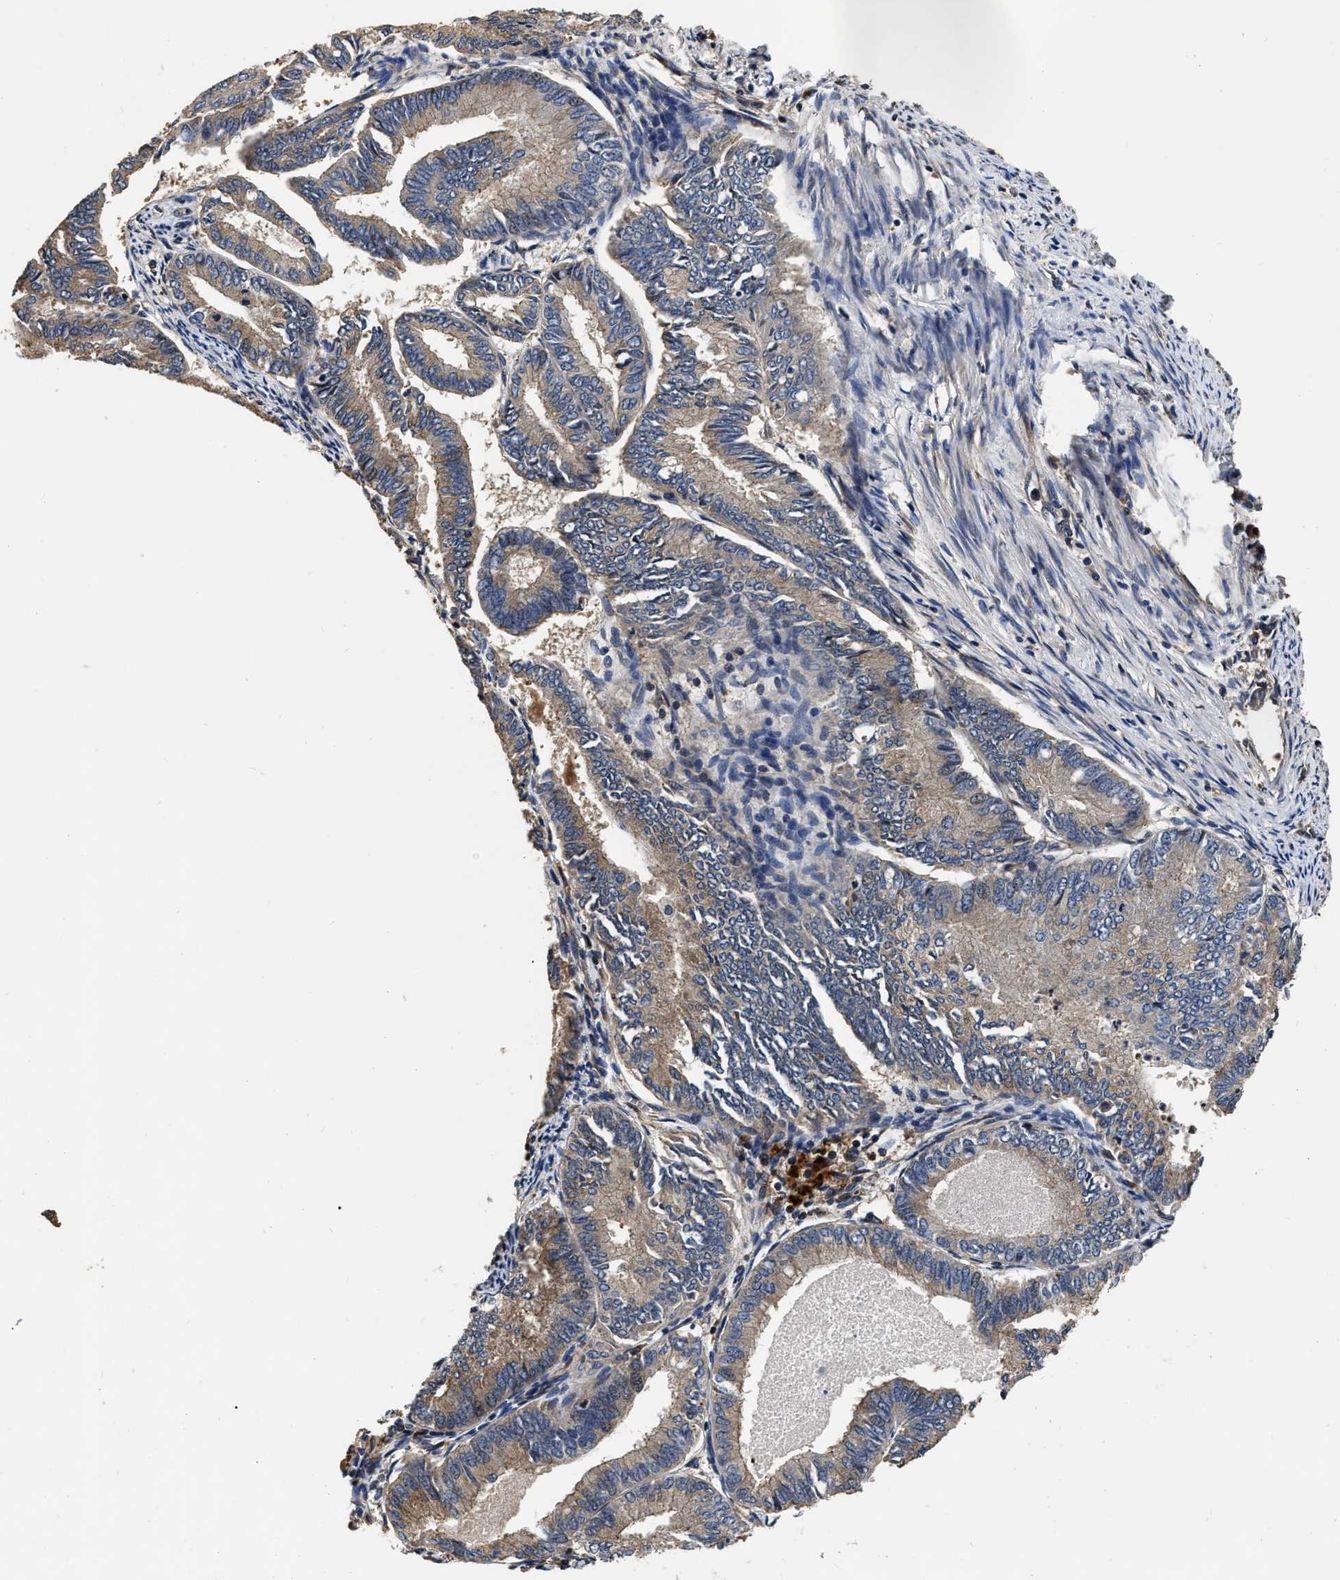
{"staining": {"intensity": "weak", "quantity": ">75%", "location": "cytoplasmic/membranous"}, "tissue": "endometrial cancer", "cell_type": "Tumor cells", "image_type": "cancer", "snomed": [{"axis": "morphology", "description": "Adenocarcinoma, NOS"}, {"axis": "topography", "description": "Endometrium"}], "caption": "Approximately >75% of tumor cells in endometrial cancer reveal weak cytoplasmic/membranous protein staining as visualized by brown immunohistochemical staining.", "gene": "ABCG8", "patient": {"sex": "female", "age": 86}}